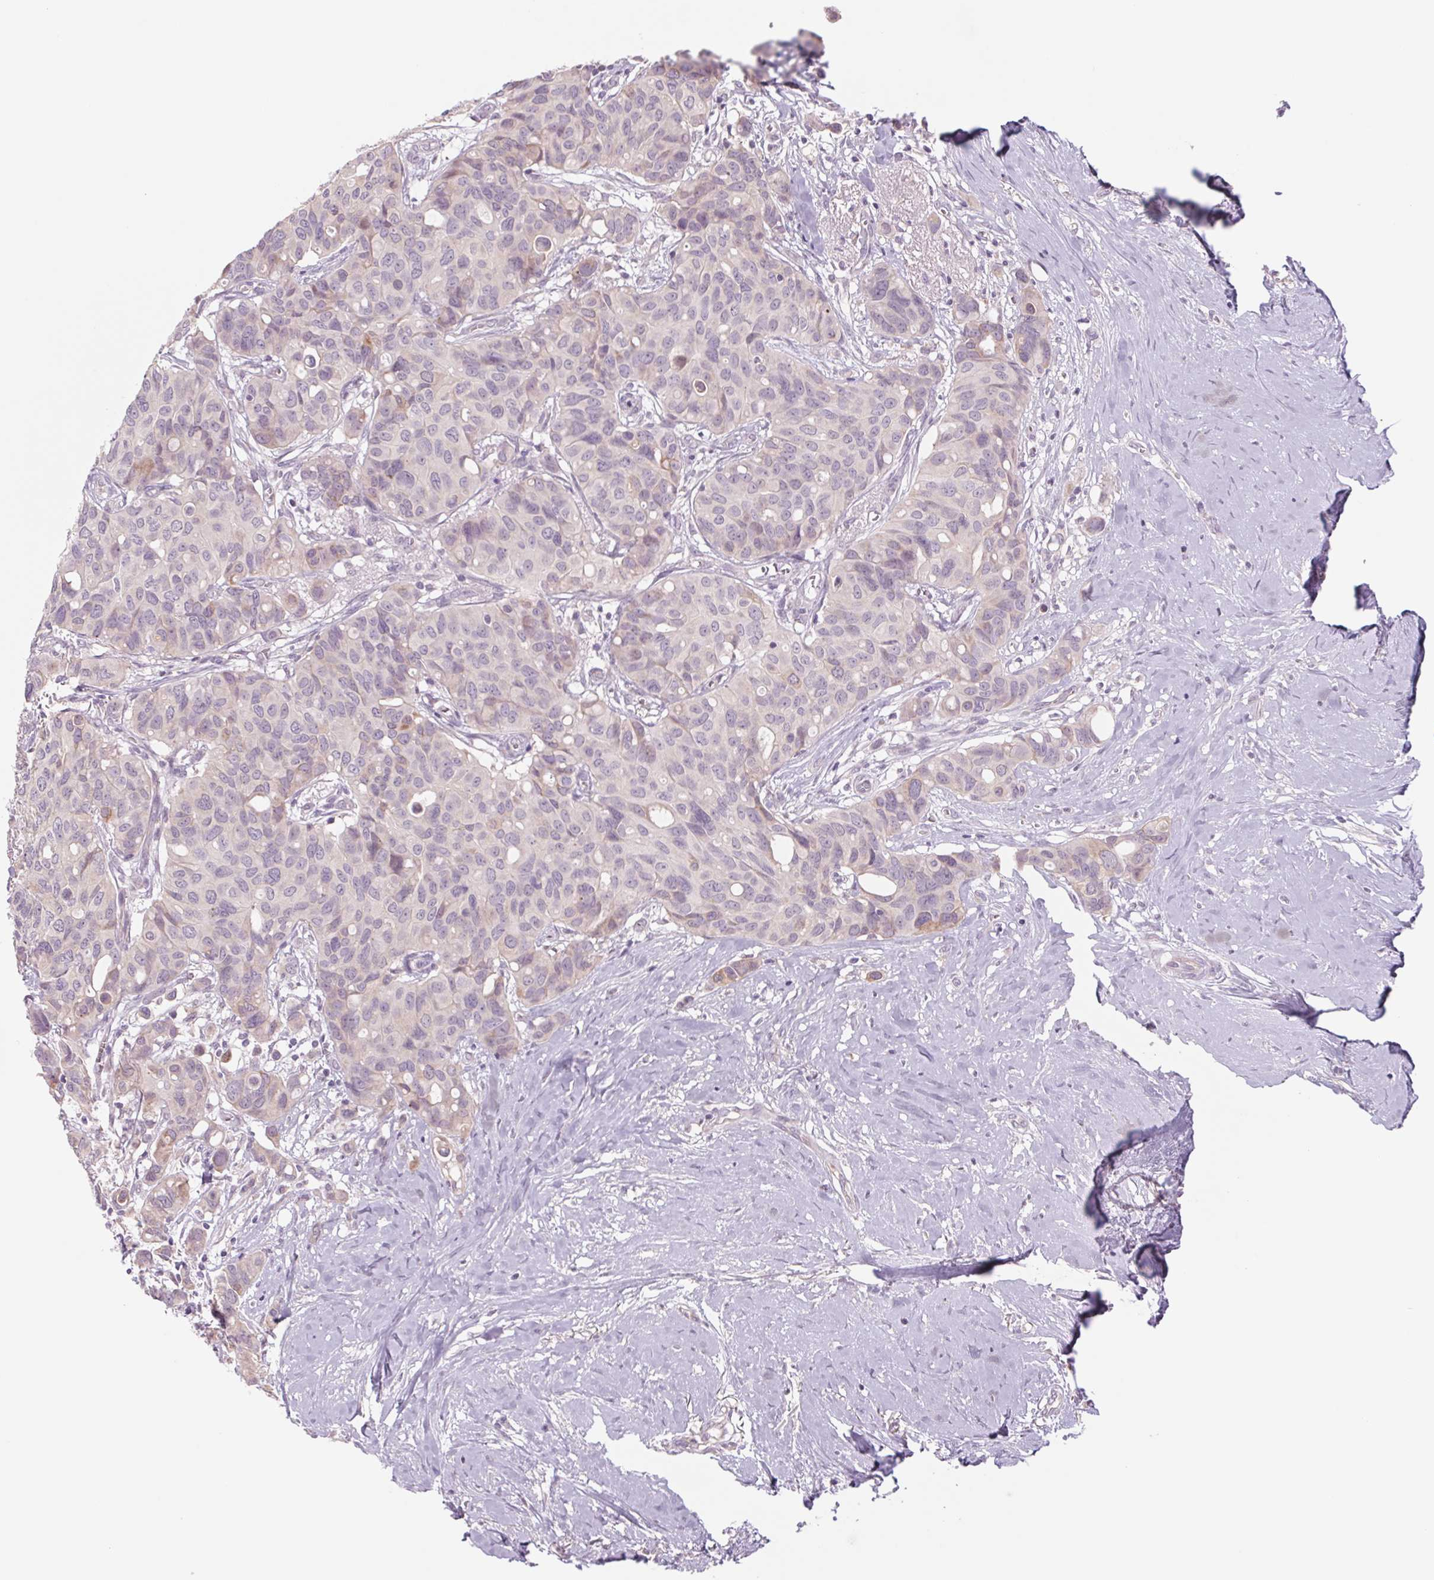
{"staining": {"intensity": "negative", "quantity": "none", "location": "none"}, "tissue": "breast cancer", "cell_type": "Tumor cells", "image_type": "cancer", "snomed": [{"axis": "morphology", "description": "Duct carcinoma"}, {"axis": "topography", "description": "Breast"}], "caption": "Immunohistochemistry of breast cancer (invasive ductal carcinoma) exhibits no positivity in tumor cells. The staining is performed using DAB brown chromogen with nuclei counter-stained in using hematoxylin.", "gene": "KRT1", "patient": {"sex": "female", "age": 54}}